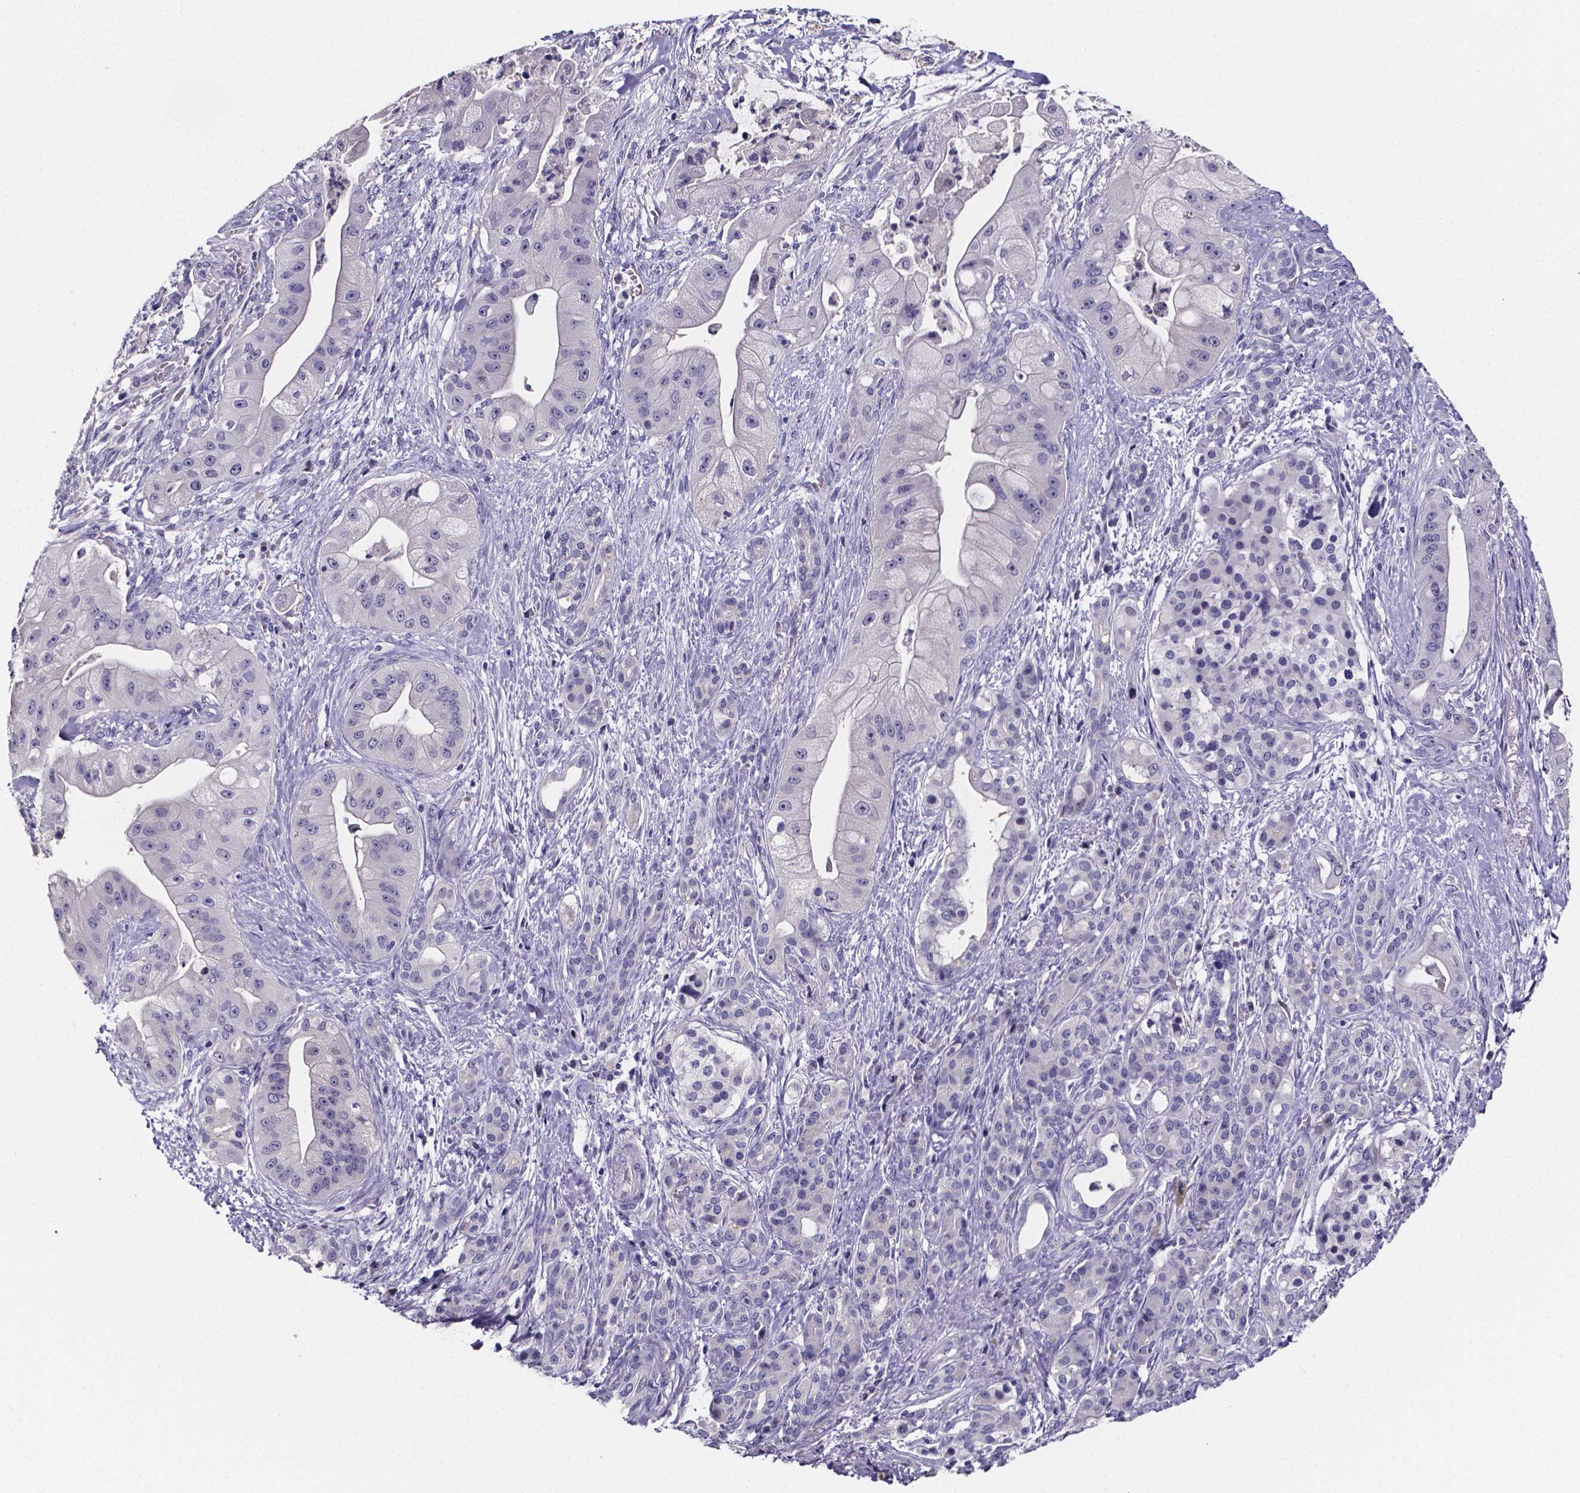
{"staining": {"intensity": "negative", "quantity": "none", "location": "none"}, "tissue": "pancreatic cancer", "cell_type": "Tumor cells", "image_type": "cancer", "snomed": [{"axis": "morphology", "description": "Normal tissue, NOS"}, {"axis": "morphology", "description": "Inflammation, NOS"}, {"axis": "morphology", "description": "Adenocarcinoma, NOS"}, {"axis": "topography", "description": "Pancreas"}], "caption": "IHC of pancreatic adenocarcinoma displays no expression in tumor cells.", "gene": "IZUMO1", "patient": {"sex": "male", "age": 57}}